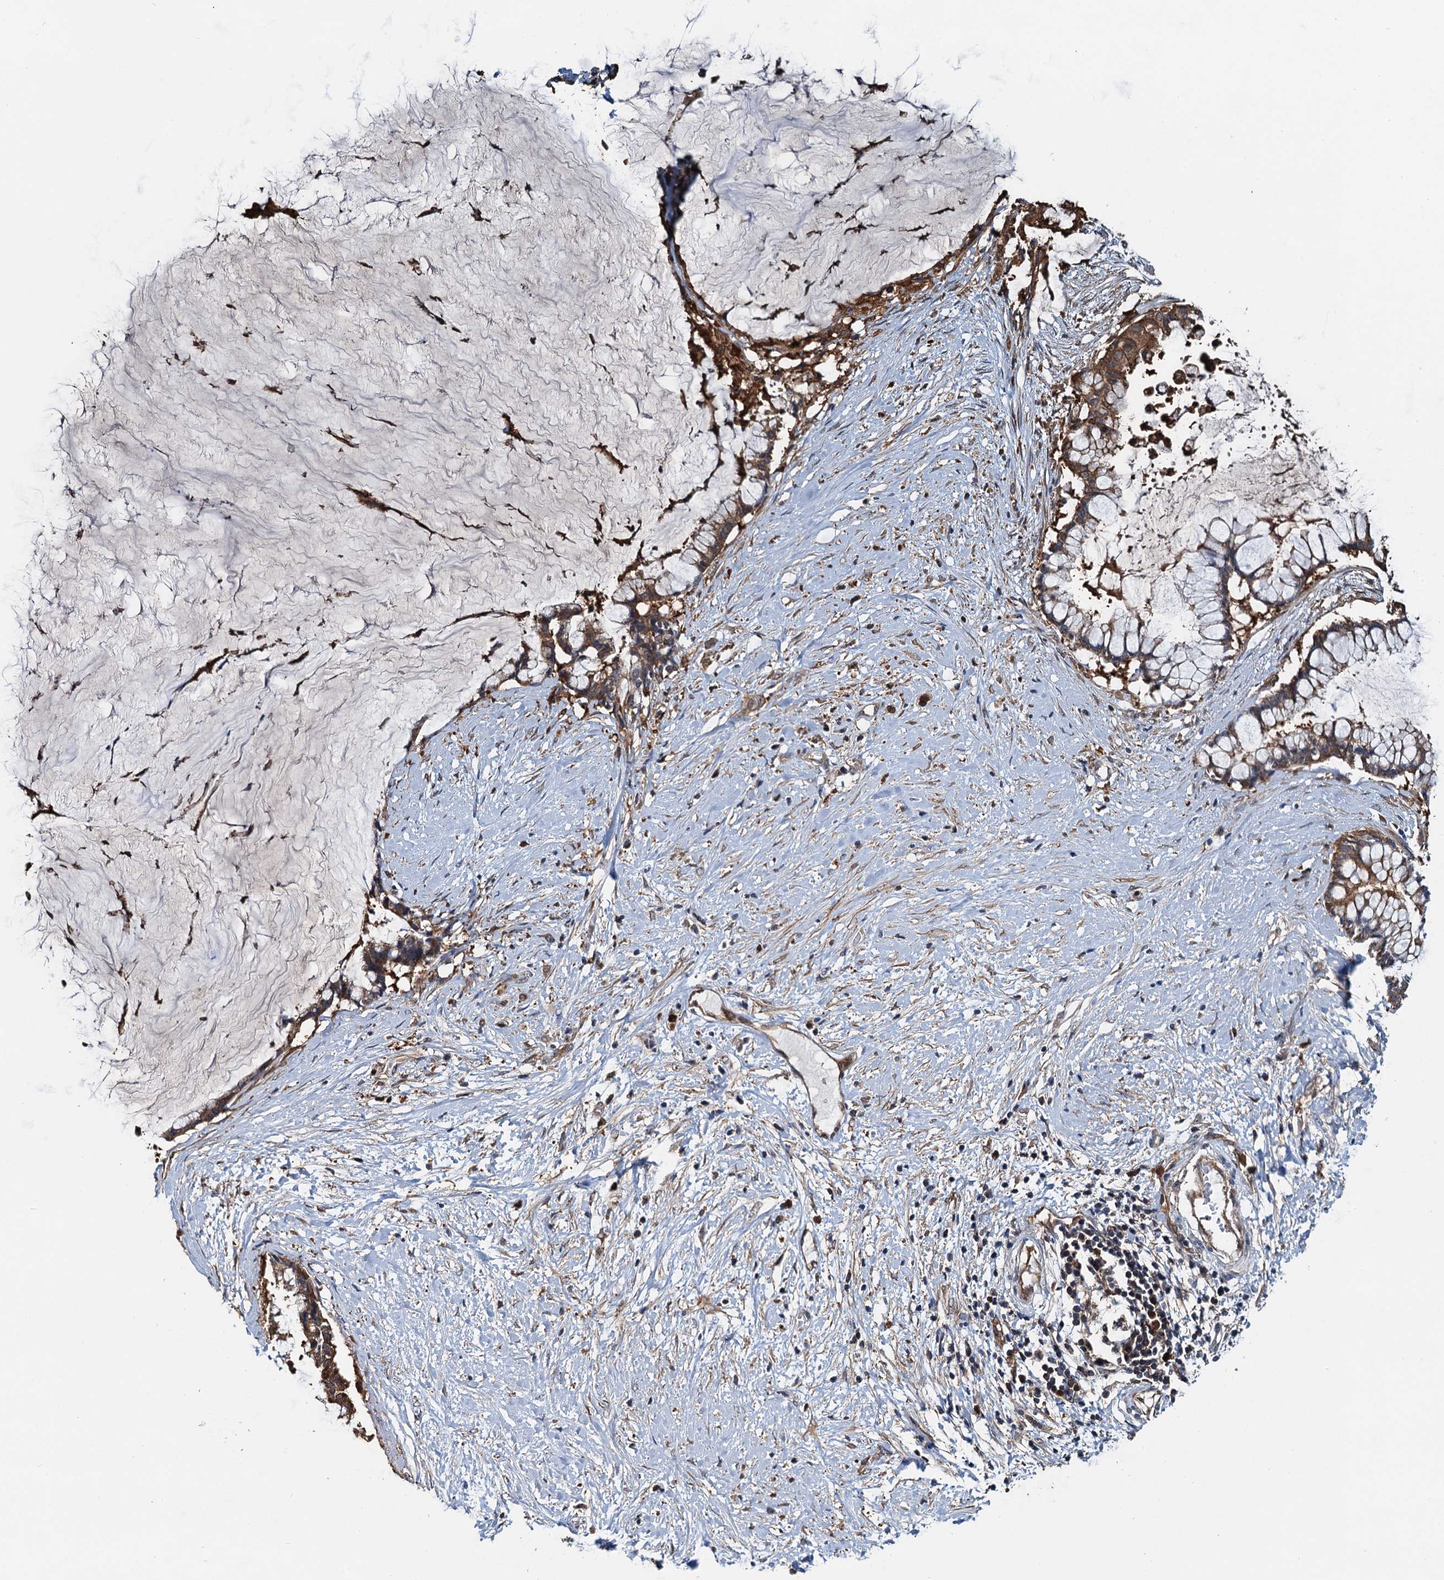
{"staining": {"intensity": "moderate", "quantity": ">75%", "location": "cytoplasmic/membranous"}, "tissue": "pancreatic cancer", "cell_type": "Tumor cells", "image_type": "cancer", "snomed": [{"axis": "morphology", "description": "Adenocarcinoma, NOS"}, {"axis": "topography", "description": "Pancreas"}], "caption": "Tumor cells reveal moderate cytoplasmic/membranous expression in approximately >75% of cells in pancreatic adenocarcinoma.", "gene": "USP6NL", "patient": {"sex": "male", "age": 41}}